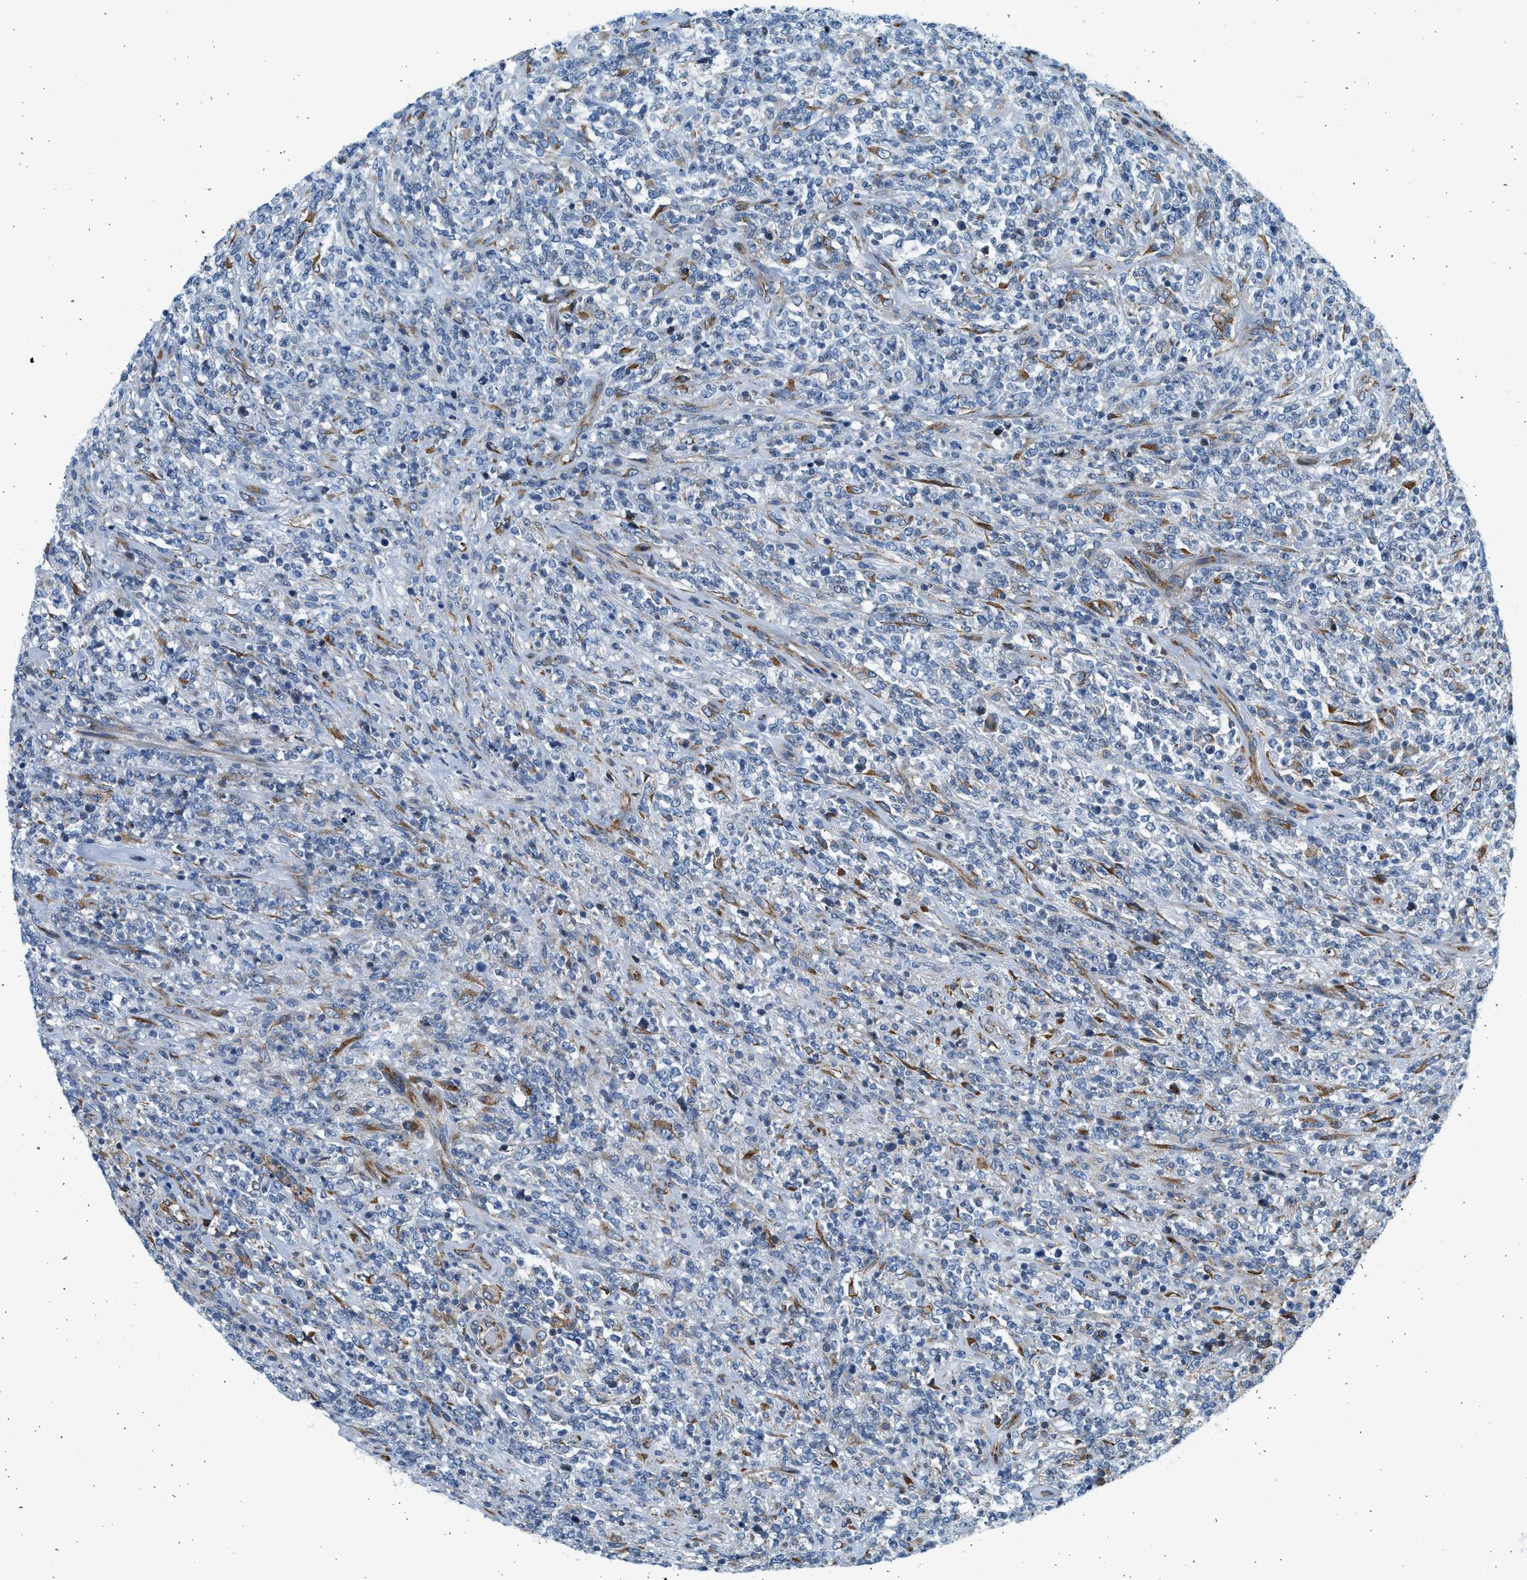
{"staining": {"intensity": "negative", "quantity": "none", "location": "none"}, "tissue": "lymphoma", "cell_type": "Tumor cells", "image_type": "cancer", "snomed": [{"axis": "morphology", "description": "Malignant lymphoma, non-Hodgkin's type, High grade"}, {"axis": "topography", "description": "Soft tissue"}], "caption": "This is an immunohistochemistry (IHC) histopathology image of lymphoma. There is no positivity in tumor cells.", "gene": "CNTN6", "patient": {"sex": "male", "age": 18}}